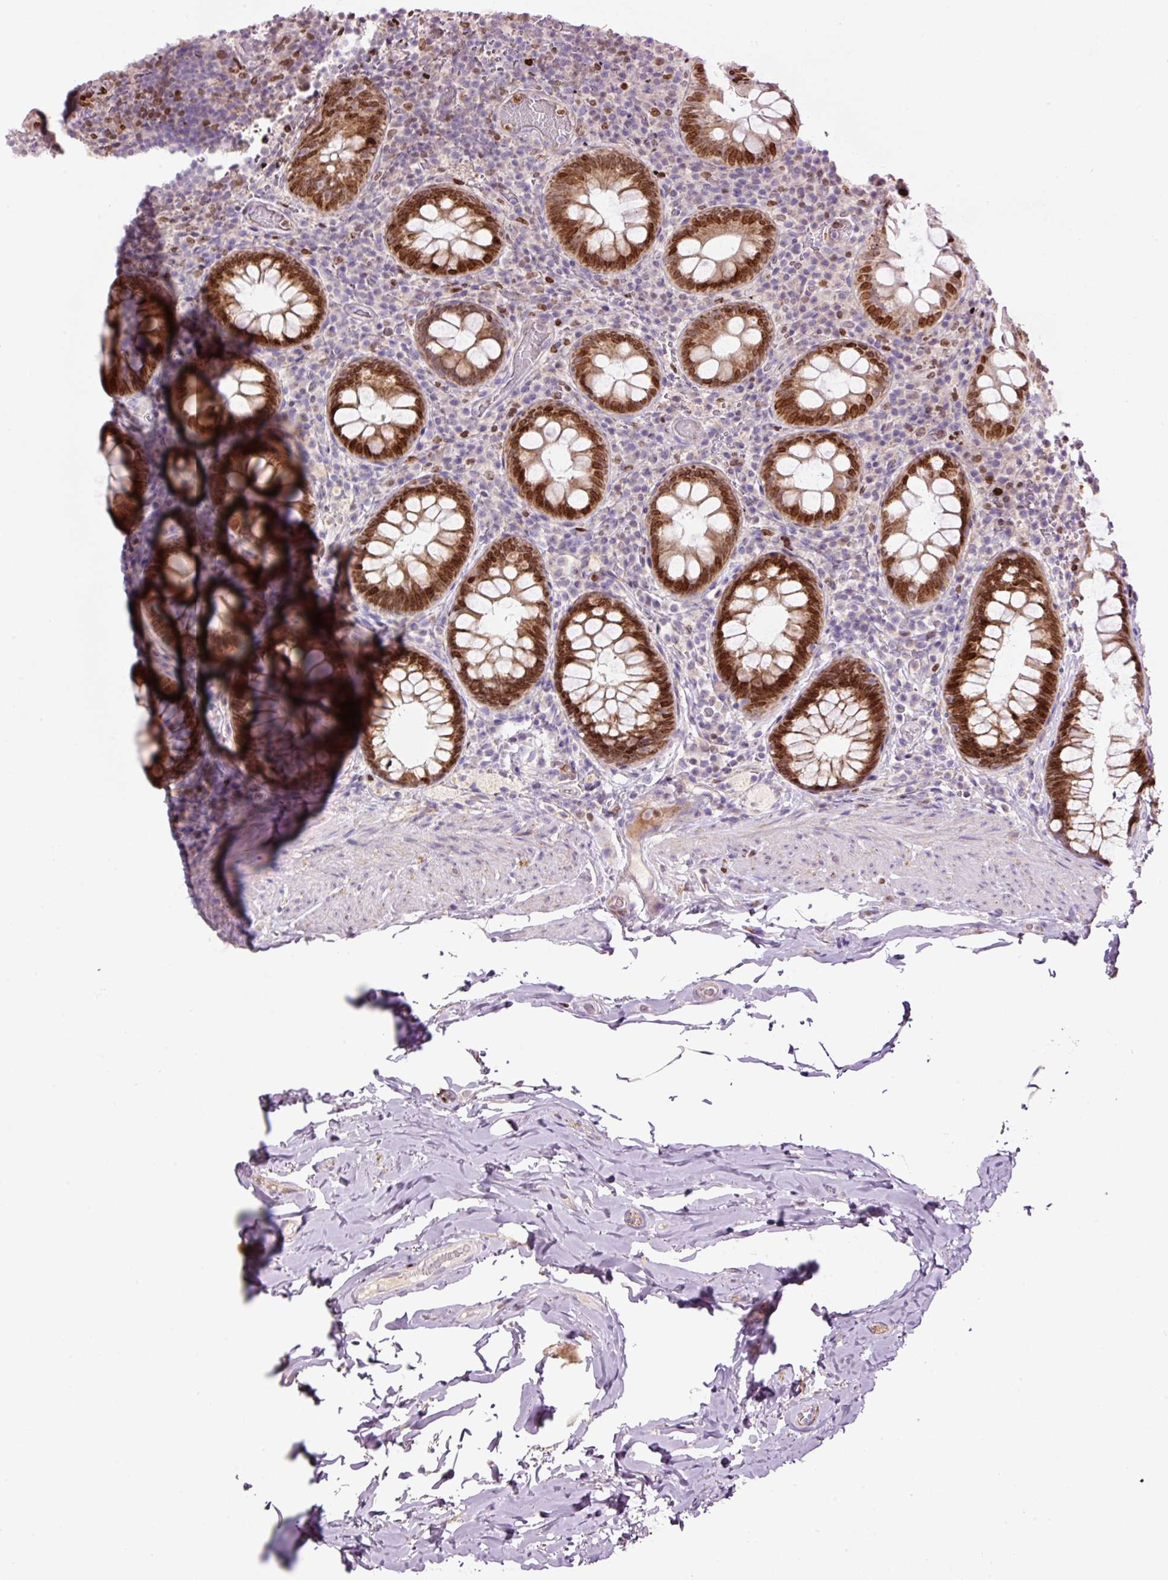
{"staining": {"intensity": "strong", "quantity": ">75%", "location": "cytoplasmic/membranous,nuclear"}, "tissue": "rectum", "cell_type": "Glandular cells", "image_type": "normal", "snomed": [{"axis": "morphology", "description": "Normal tissue, NOS"}, {"axis": "topography", "description": "Rectum"}], "caption": "The micrograph shows staining of normal rectum, revealing strong cytoplasmic/membranous,nuclear protein positivity (brown color) within glandular cells. (Stains: DAB (3,3'-diaminobenzidine) in brown, nuclei in blue, Microscopy: brightfield microscopy at high magnification).", "gene": "TMEM8B", "patient": {"sex": "female", "age": 69}}